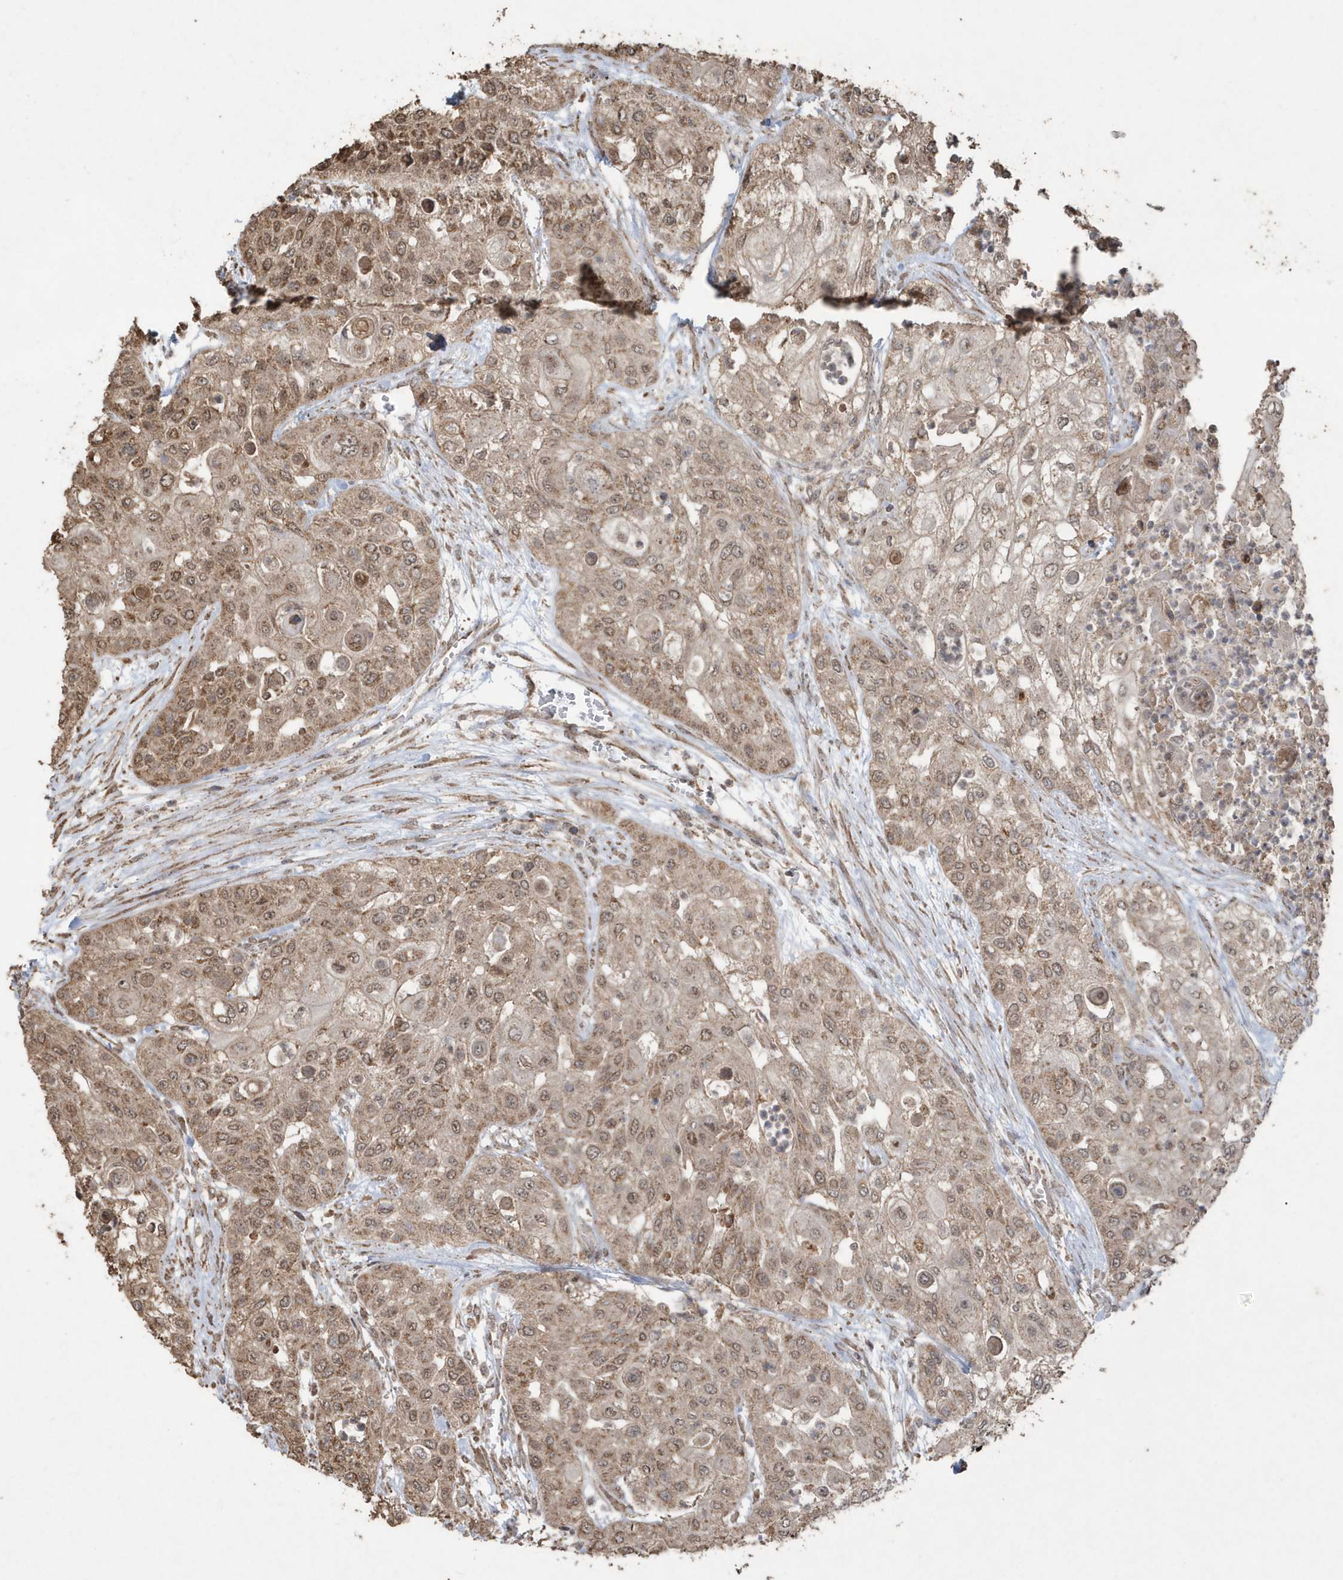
{"staining": {"intensity": "moderate", "quantity": ">75%", "location": "cytoplasmic/membranous,nuclear"}, "tissue": "urothelial cancer", "cell_type": "Tumor cells", "image_type": "cancer", "snomed": [{"axis": "morphology", "description": "Urothelial carcinoma, High grade"}, {"axis": "topography", "description": "Urinary bladder"}], "caption": "There is medium levels of moderate cytoplasmic/membranous and nuclear expression in tumor cells of urothelial carcinoma (high-grade), as demonstrated by immunohistochemical staining (brown color).", "gene": "PAXBP1", "patient": {"sex": "female", "age": 79}}